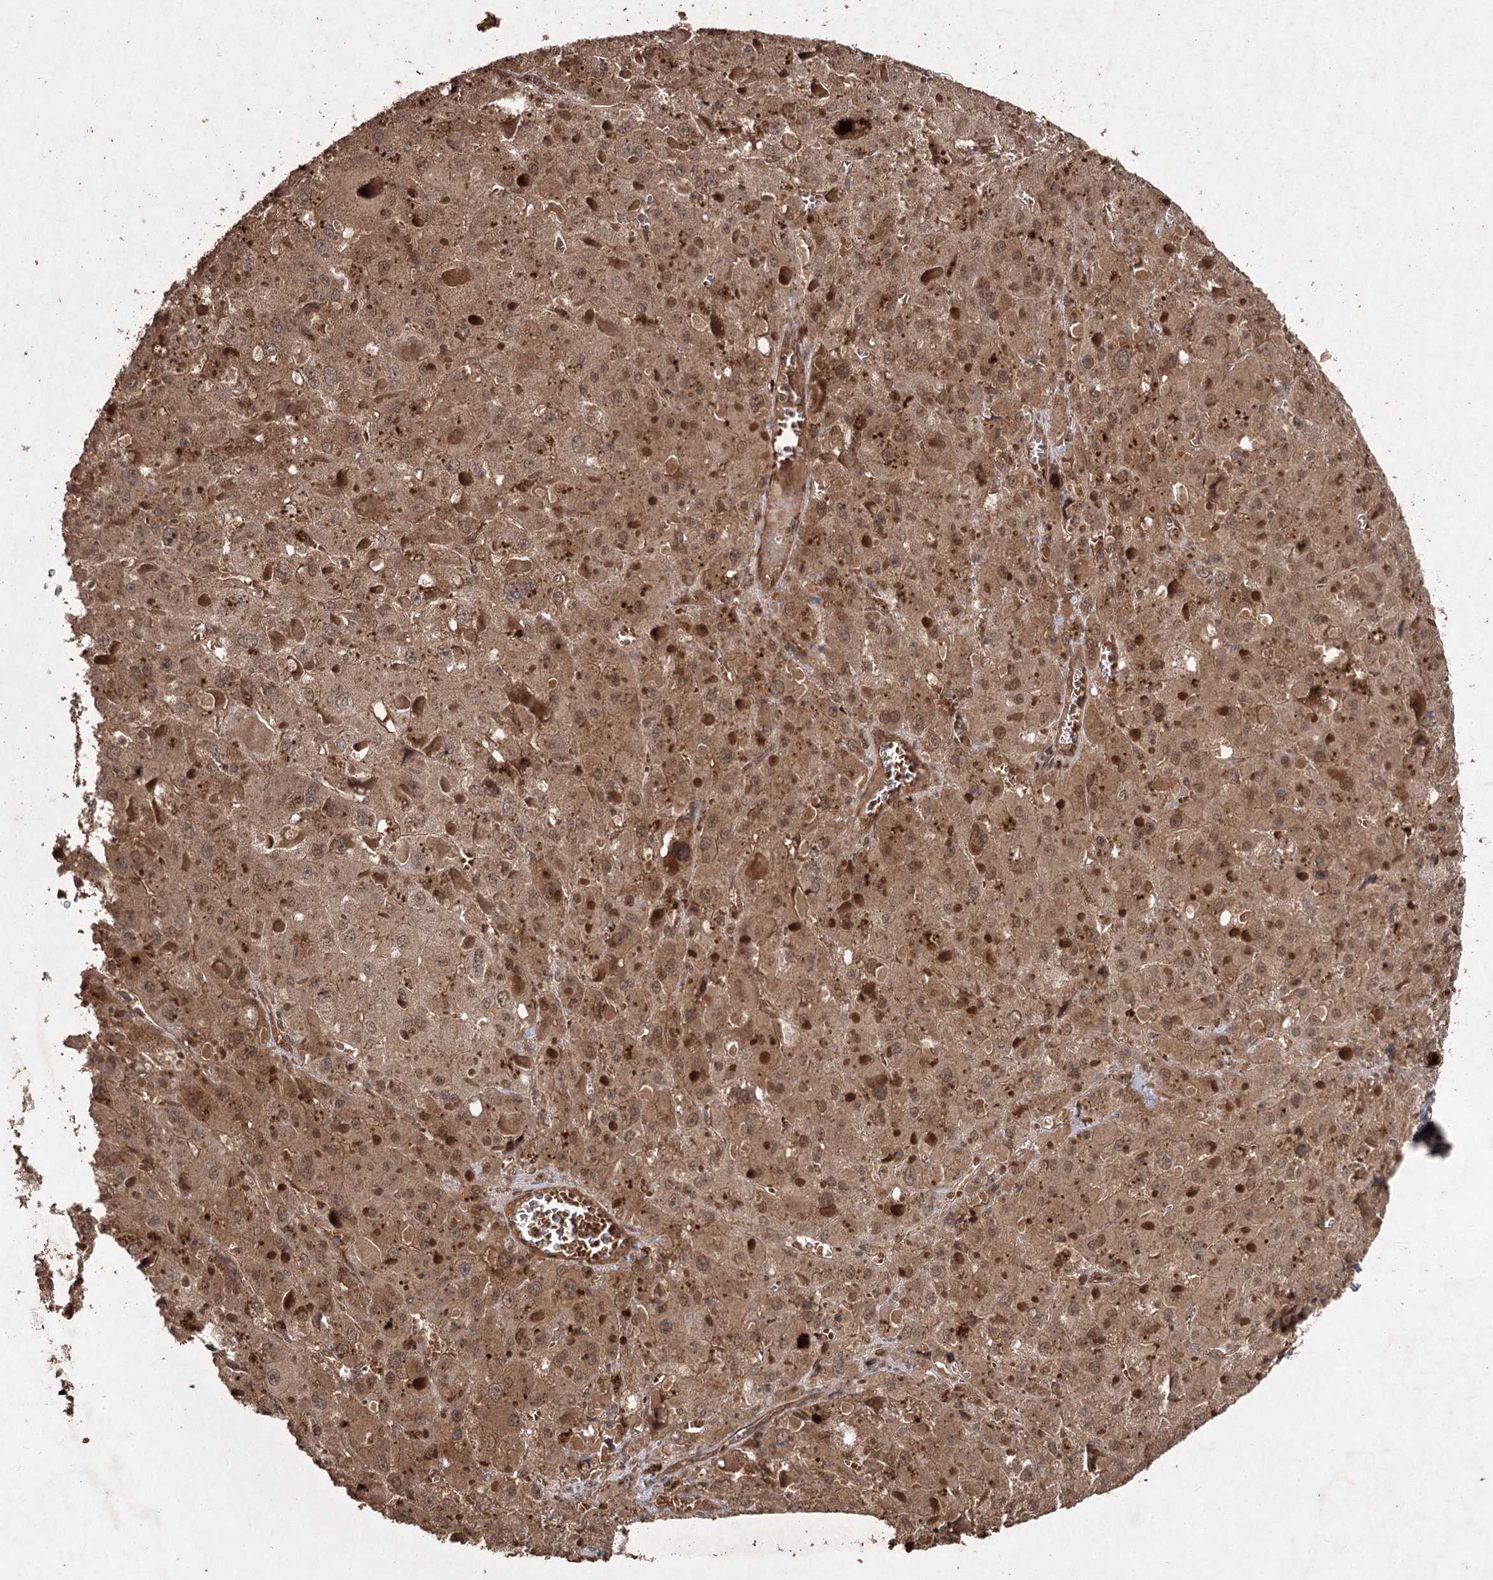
{"staining": {"intensity": "moderate", "quantity": ">75%", "location": "cytoplasmic/membranous,nuclear"}, "tissue": "liver cancer", "cell_type": "Tumor cells", "image_type": "cancer", "snomed": [{"axis": "morphology", "description": "Carcinoma, Hepatocellular, NOS"}, {"axis": "topography", "description": "Liver"}], "caption": "Hepatocellular carcinoma (liver) tissue exhibits moderate cytoplasmic/membranous and nuclear staining in approximately >75% of tumor cells", "gene": "FBXO7", "patient": {"sex": "female", "age": 73}}